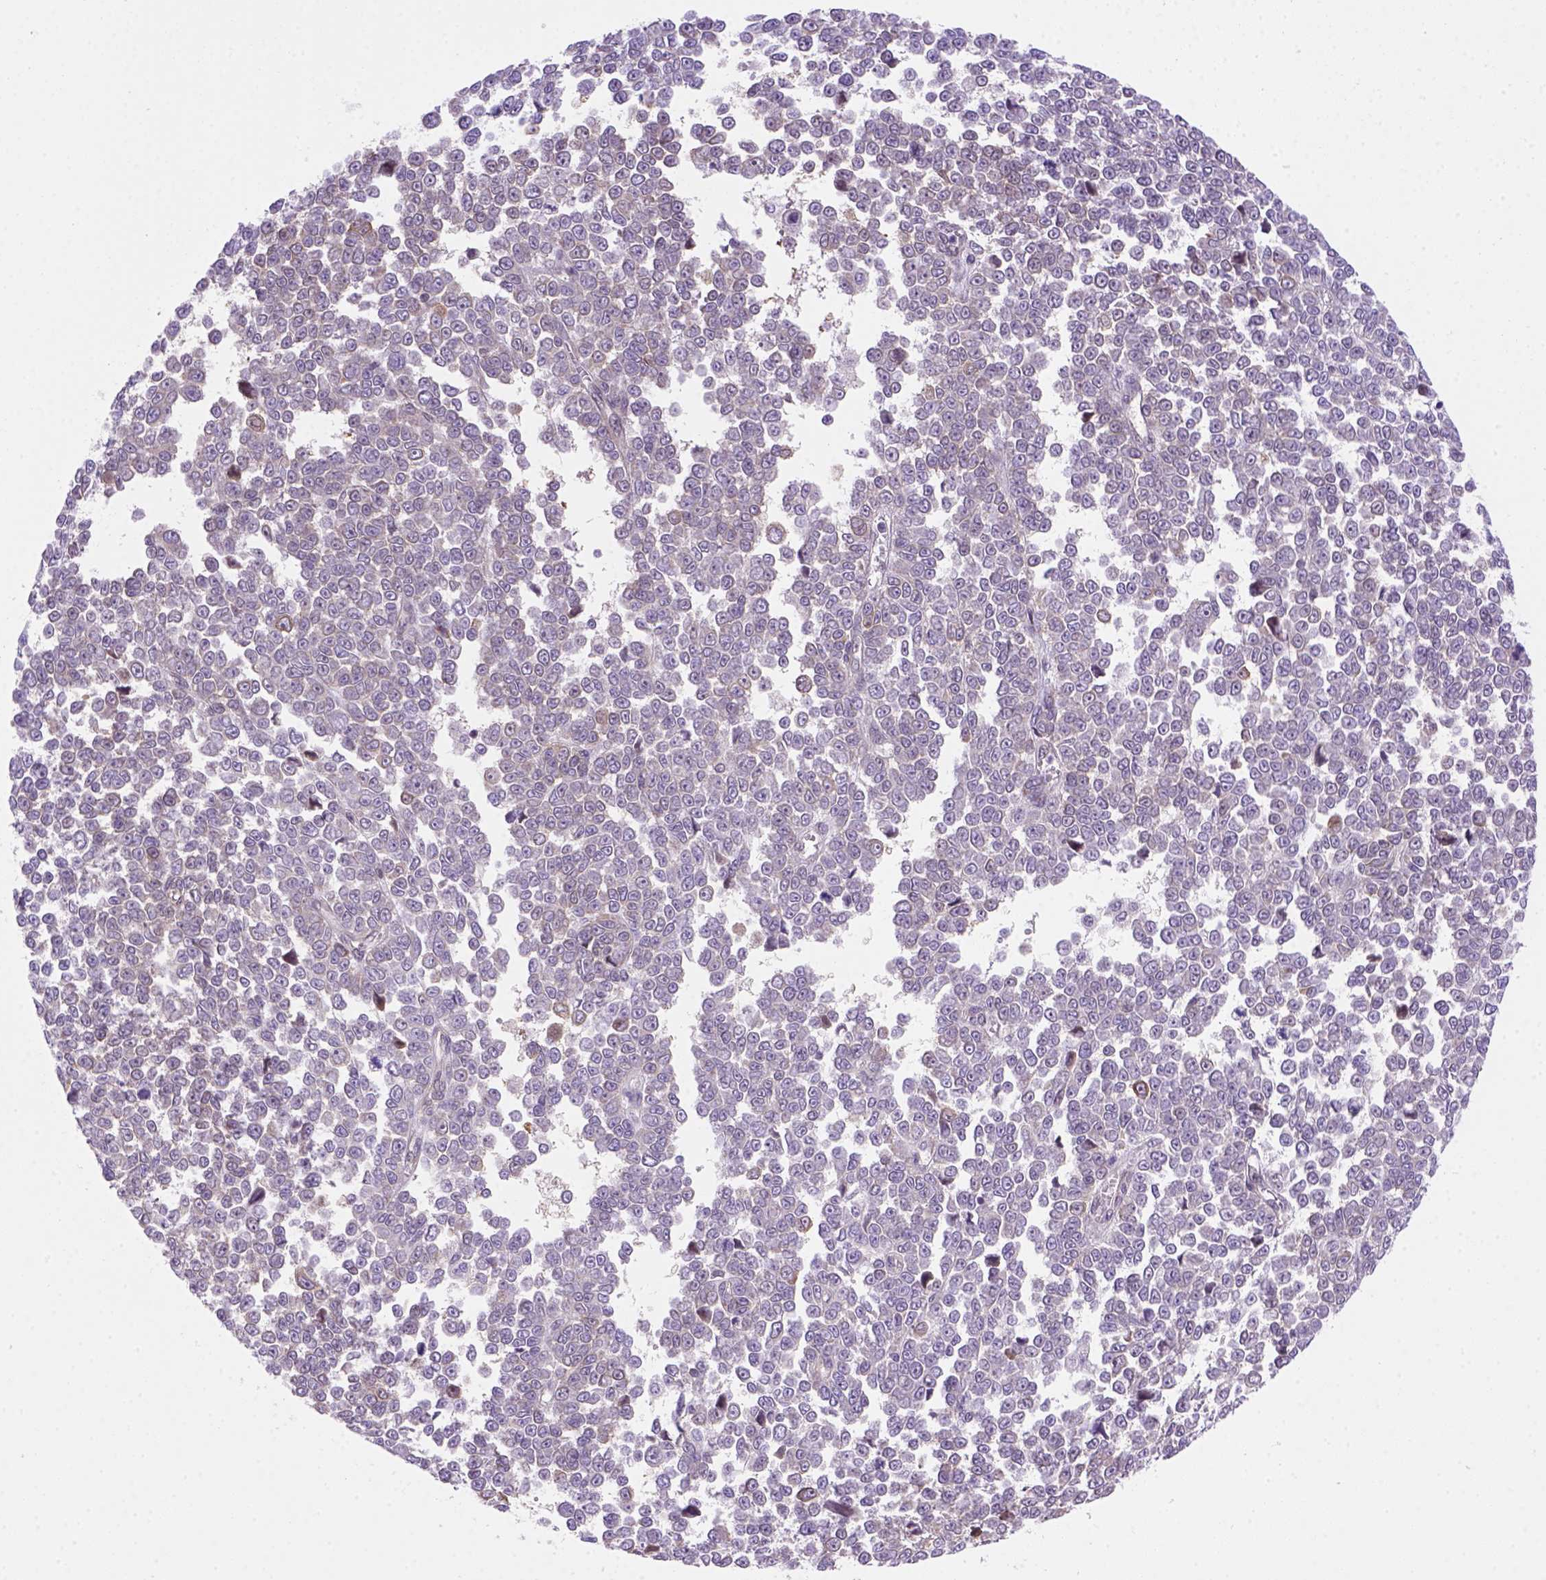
{"staining": {"intensity": "weak", "quantity": "<25%", "location": "cytoplasmic/membranous"}, "tissue": "melanoma", "cell_type": "Tumor cells", "image_type": "cancer", "snomed": [{"axis": "morphology", "description": "Malignant melanoma, NOS"}, {"axis": "topography", "description": "Skin"}], "caption": "This is an immunohistochemistry histopathology image of human melanoma. There is no expression in tumor cells.", "gene": "MGMT", "patient": {"sex": "female", "age": 95}}